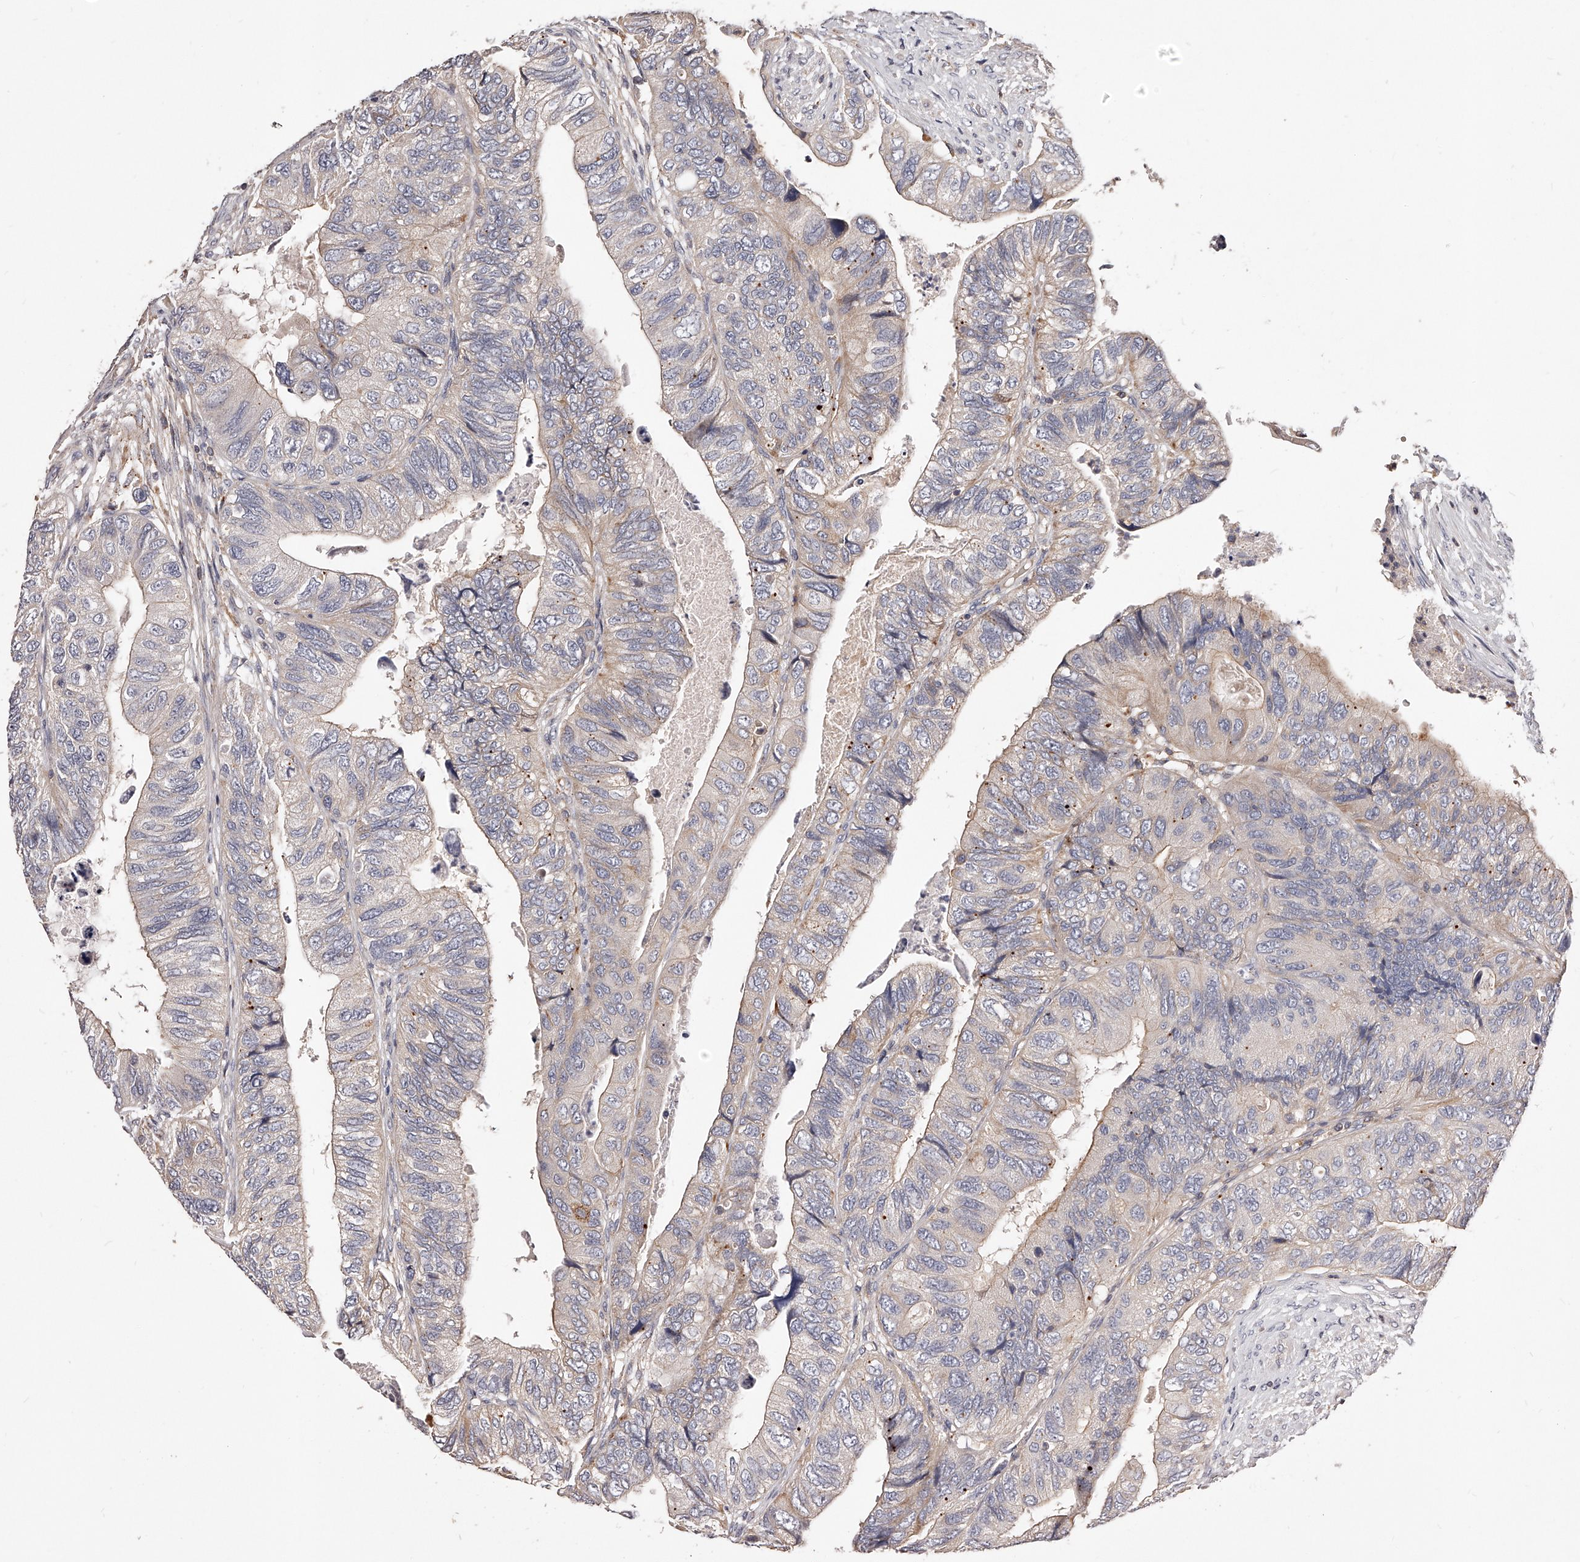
{"staining": {"intensity": "weak", "quantity": "<25%", "location": "cytoplasmic/membranous"}, "tissue": "colorectal cancer", "cell_type": "Tumor cells", "image_type": "cancer", "snomed": [{"axis": "morphology", "description": "Adenocarcinoma, NOS"}, {"axis": "topography", "description": "Rectum"}], "caption": "An IHC image of colorectal cancer (adenocarcinoma) is shown. There is no staining in tumor cells of colorectal cancer (adenocarcinoma).", "gene": "PHACTR1", "patient": {"sex": "male", "age": 63}}